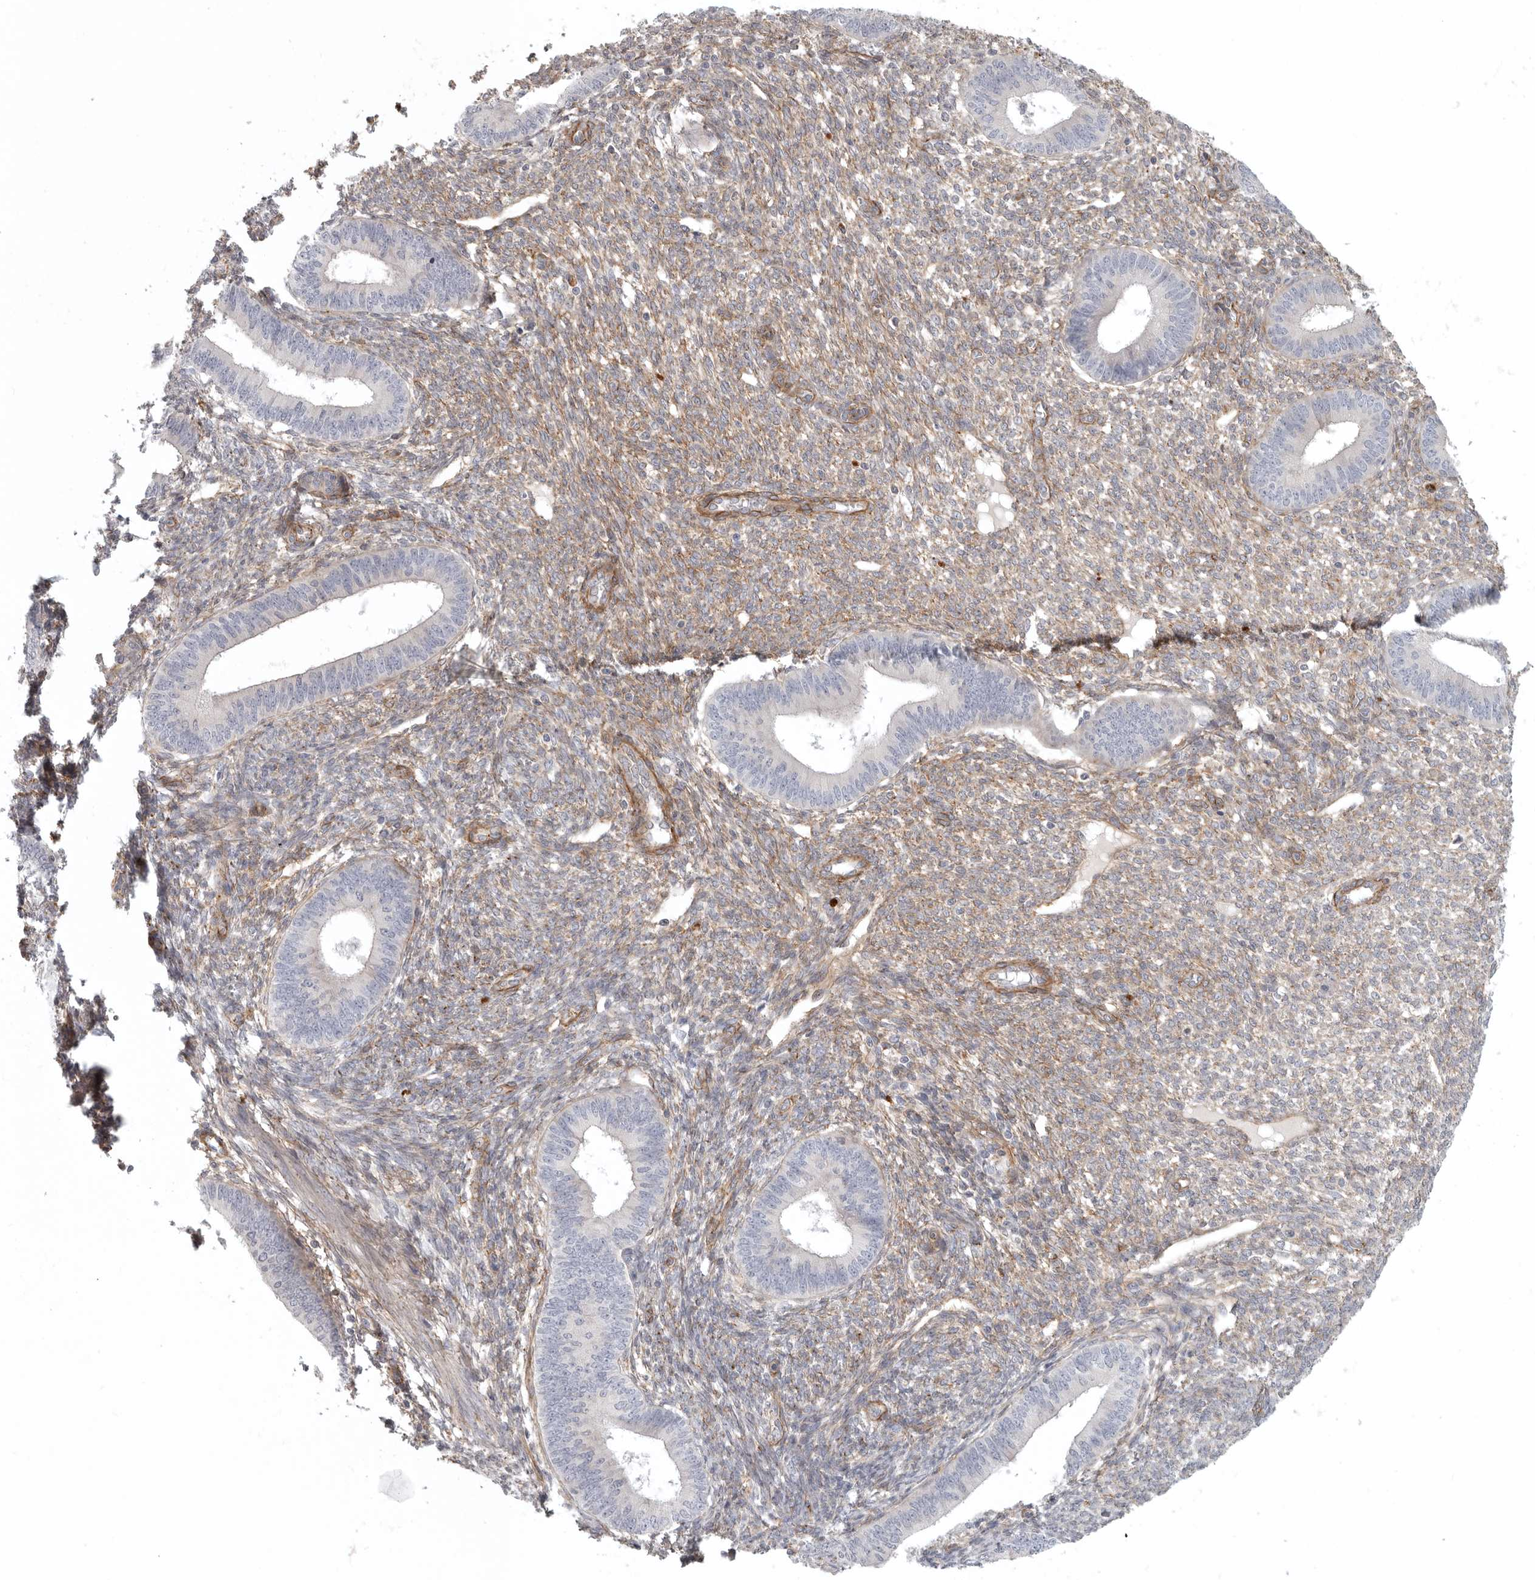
{"staining": {"intensity": "weak", "quantity": "25%-75%", "location": "cytoplasmic/membranous"}, "tissue": "endometrium", "cell_type": "Cells in endometrial stroma", "image_type": "normal", "snomed": [{"axis": "morphology", "description": "Normal tissue, NOS"}, {"axis": "topography", "description": "Endometrium"}], "caption": "Brown immunohistochemical staining in benign endometrium displays weak cytoplasmic/membranous expression in about 25%-75% of cells in endometrial stroma. The staining was performed using DAB (3,3'-diaminobenzidine), with brown indicating positive protein expression. Nuclei are stained blue with hematoxylin.", "gene": "LONRF1", "patient": {"sex": "female", "age": 46}}